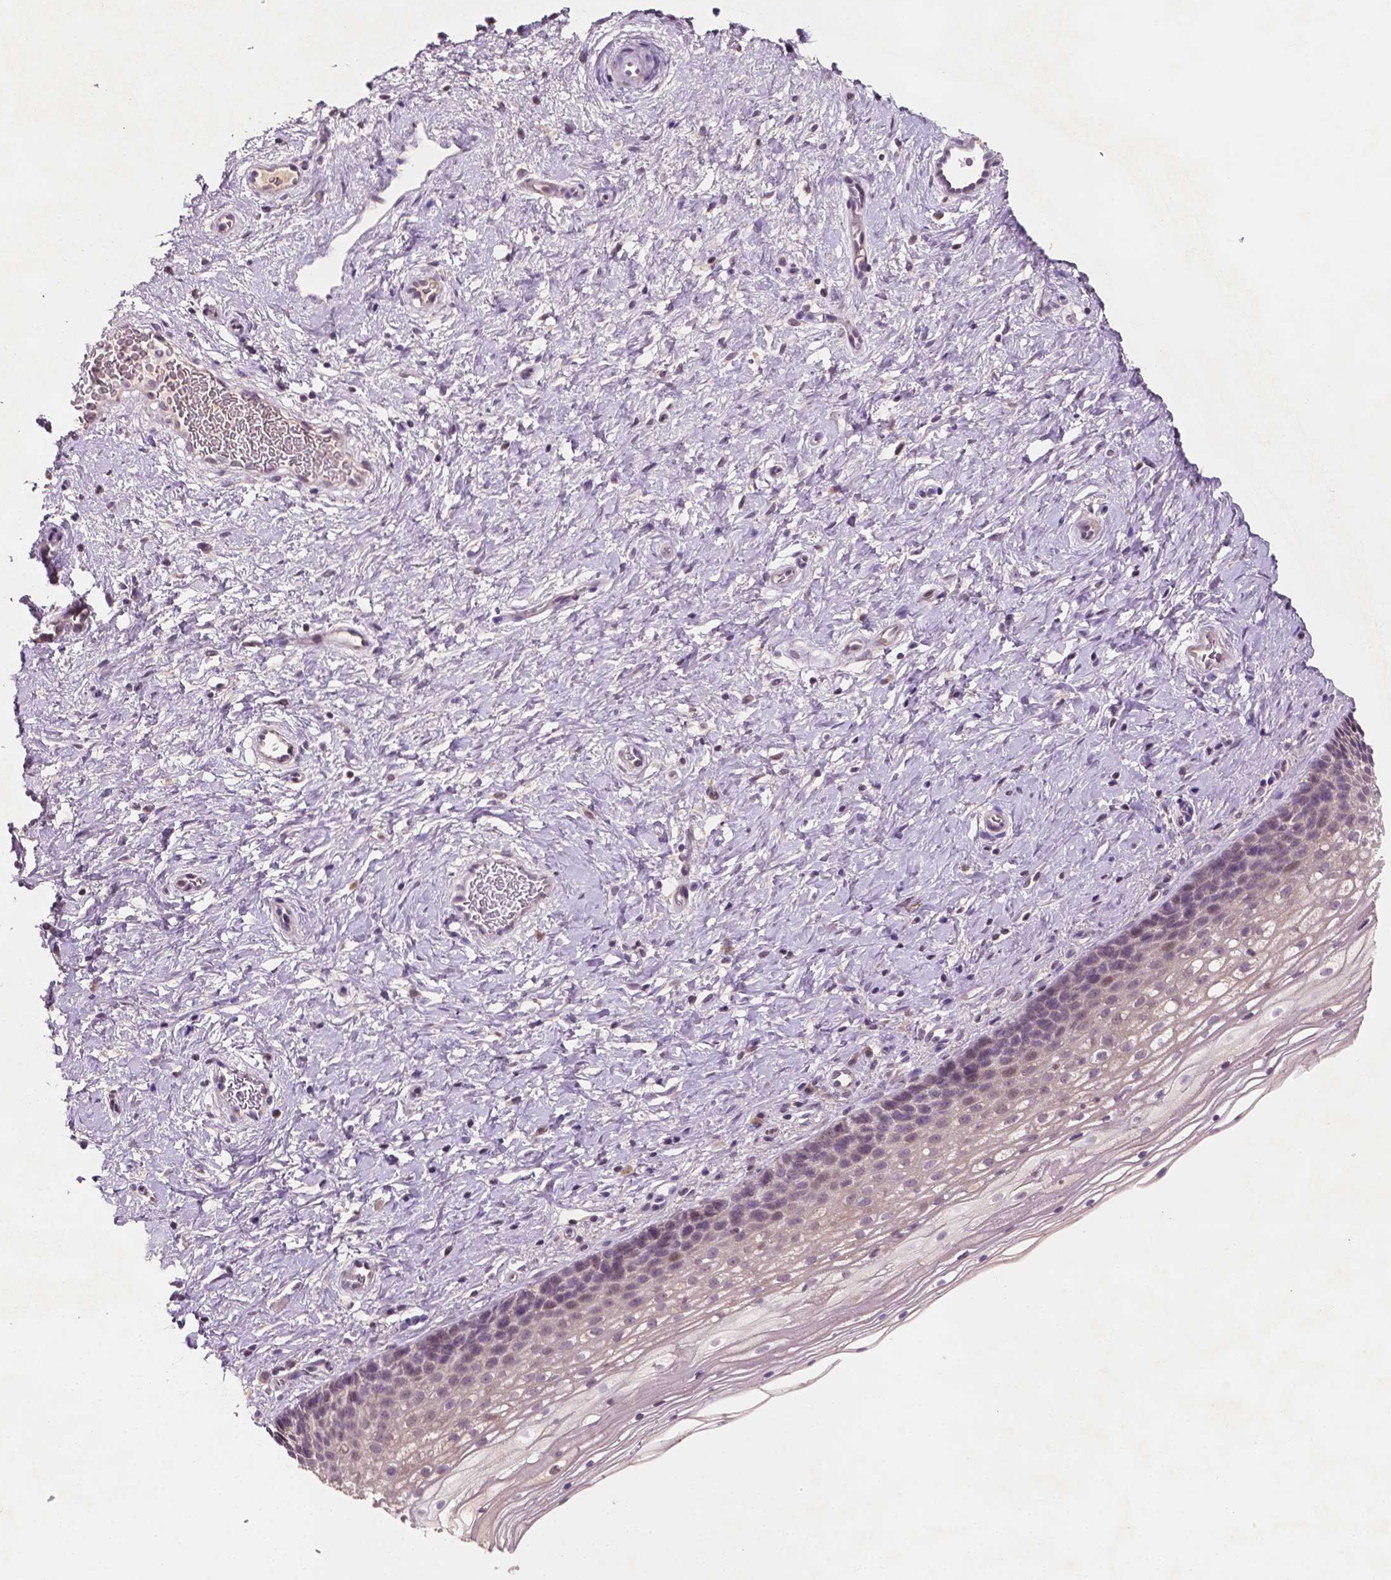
{"staining": {"intensity": "negative", "quantity": "none", "location": "none"}, "tissue": "cervix", "cell_type": "Glandular cells", "image_type": "normal", "snomed": [{"axis": "morphology", "description": "Normal tissue, NOS"}, {"axis": "topography", "description": "Cervix"}], "caption": "The histopathology image demonstrates no staining of glandular cells in benign cervix.", "gene": "MROH6", "patient": {"sex": "female", "age": 34}}